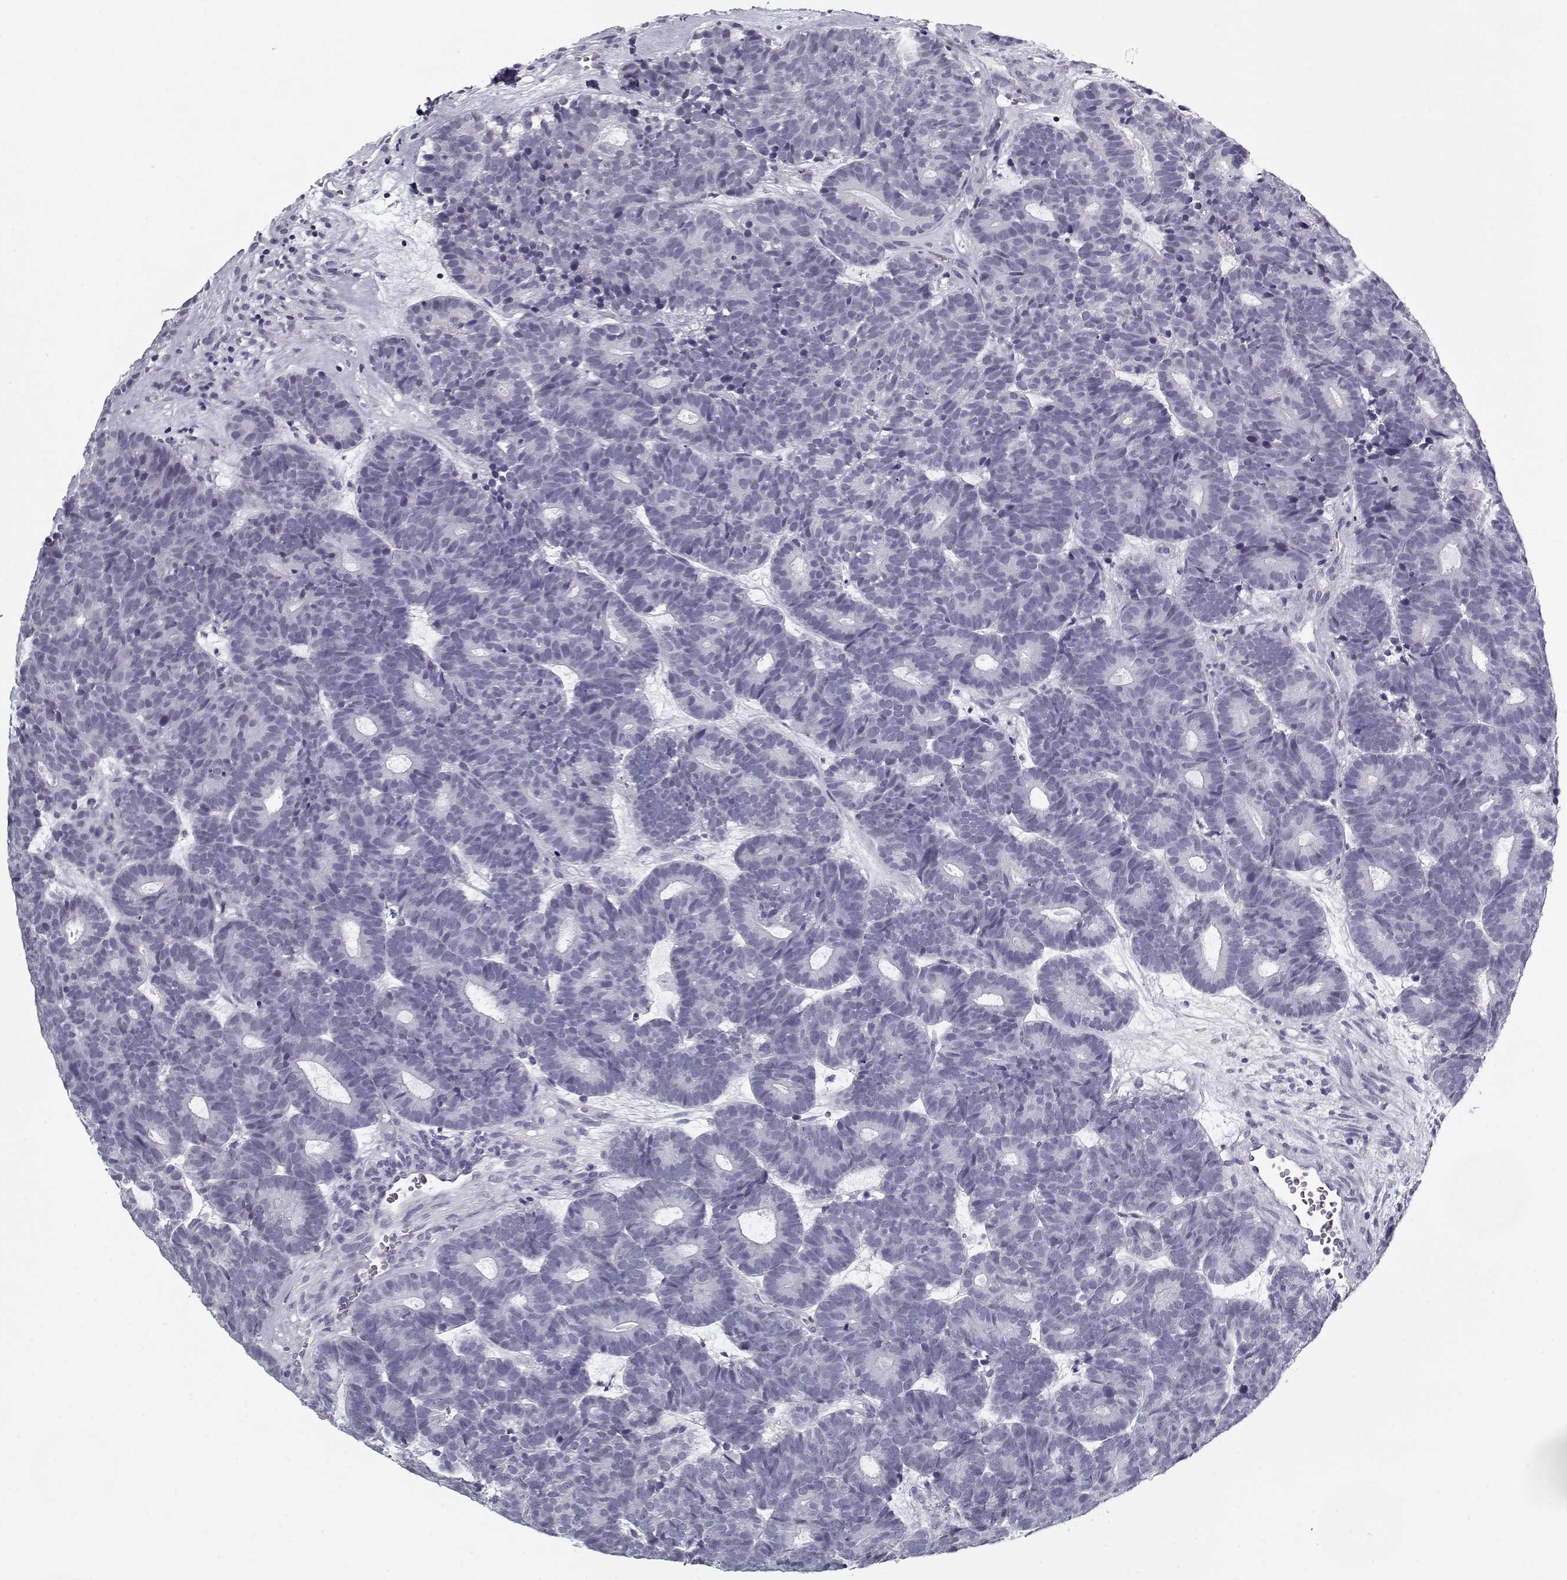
{"staining": {"intensity": "negative", "quantity": "none", "location": "none"}, "tissue": "head and neck cancer", "cell_type": "Tumor cells", "image_type": "cancer", "snomed": [{"axis": "morphology", "description": "Adenocarcinoma, NOS"}, {"axis": "topography", "description": "Head-Neck"}], "caption": "Tumor cells show no significant staining in head and neck cancer (adenocarcinoma).", "gene": "RNF32", "patient": {"sex": "female", "age": 81}}